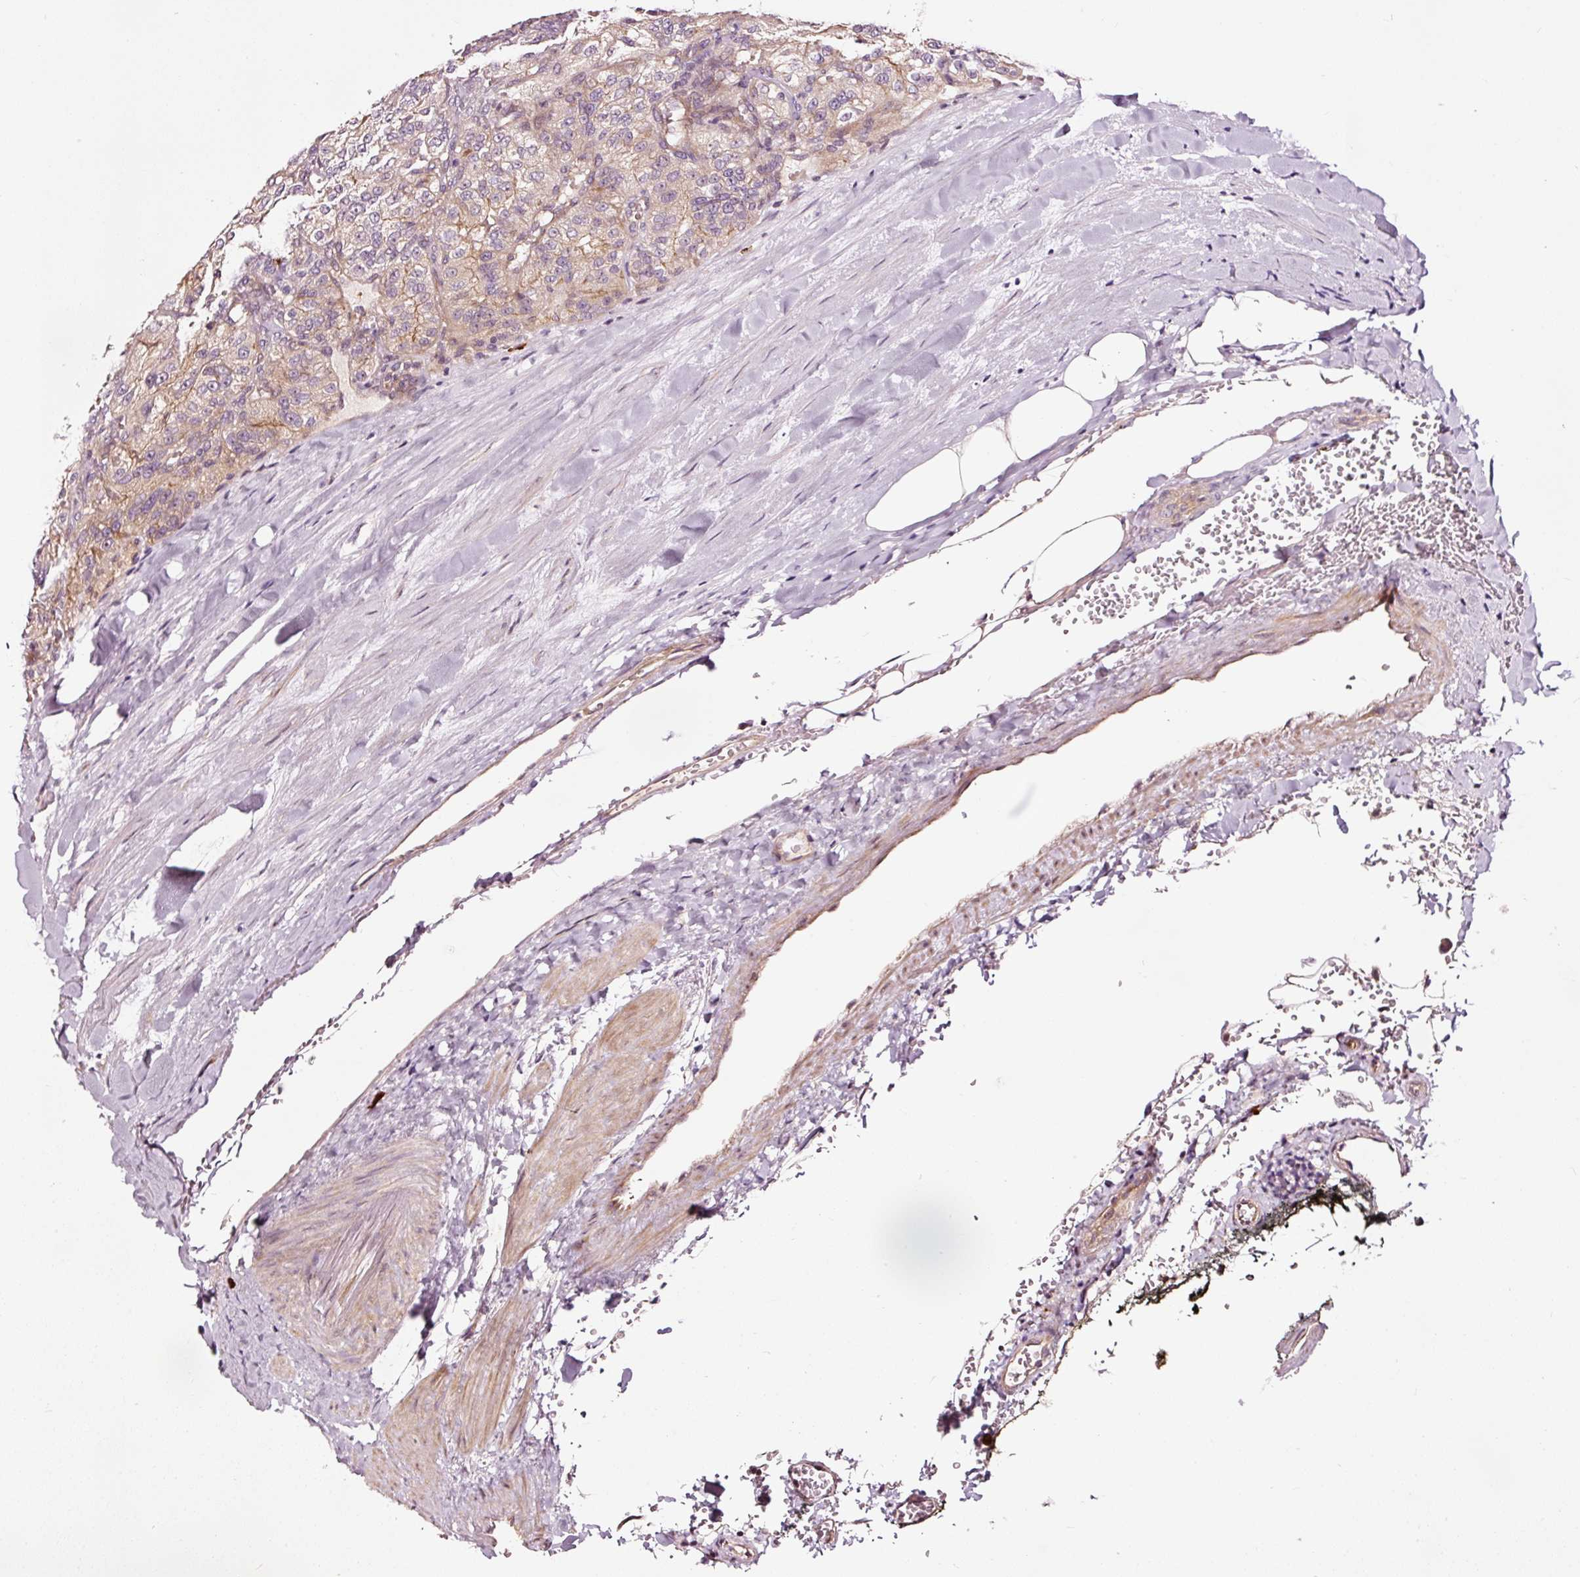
{"staining": {"intensity": "weak", "quantity": "<25%", "location": "cytoplasmic/membranous"}, "tissue": "renal cancer", "cell_type": "Tumor cells", "image_type": "cancer", "snomed": [{"axis": "morphology", "description": "Adenocarcinoma, NOS"}, {"axis": "topography", "description": "Kidney"}], "caption": "IHC photomicrograph of adenocarcinoma (renal) stained for a protein (brown), which exhibits no staining in tumor cells.", "gene": "UTP14A", "patient": {"sex": "female", "age": 63}}